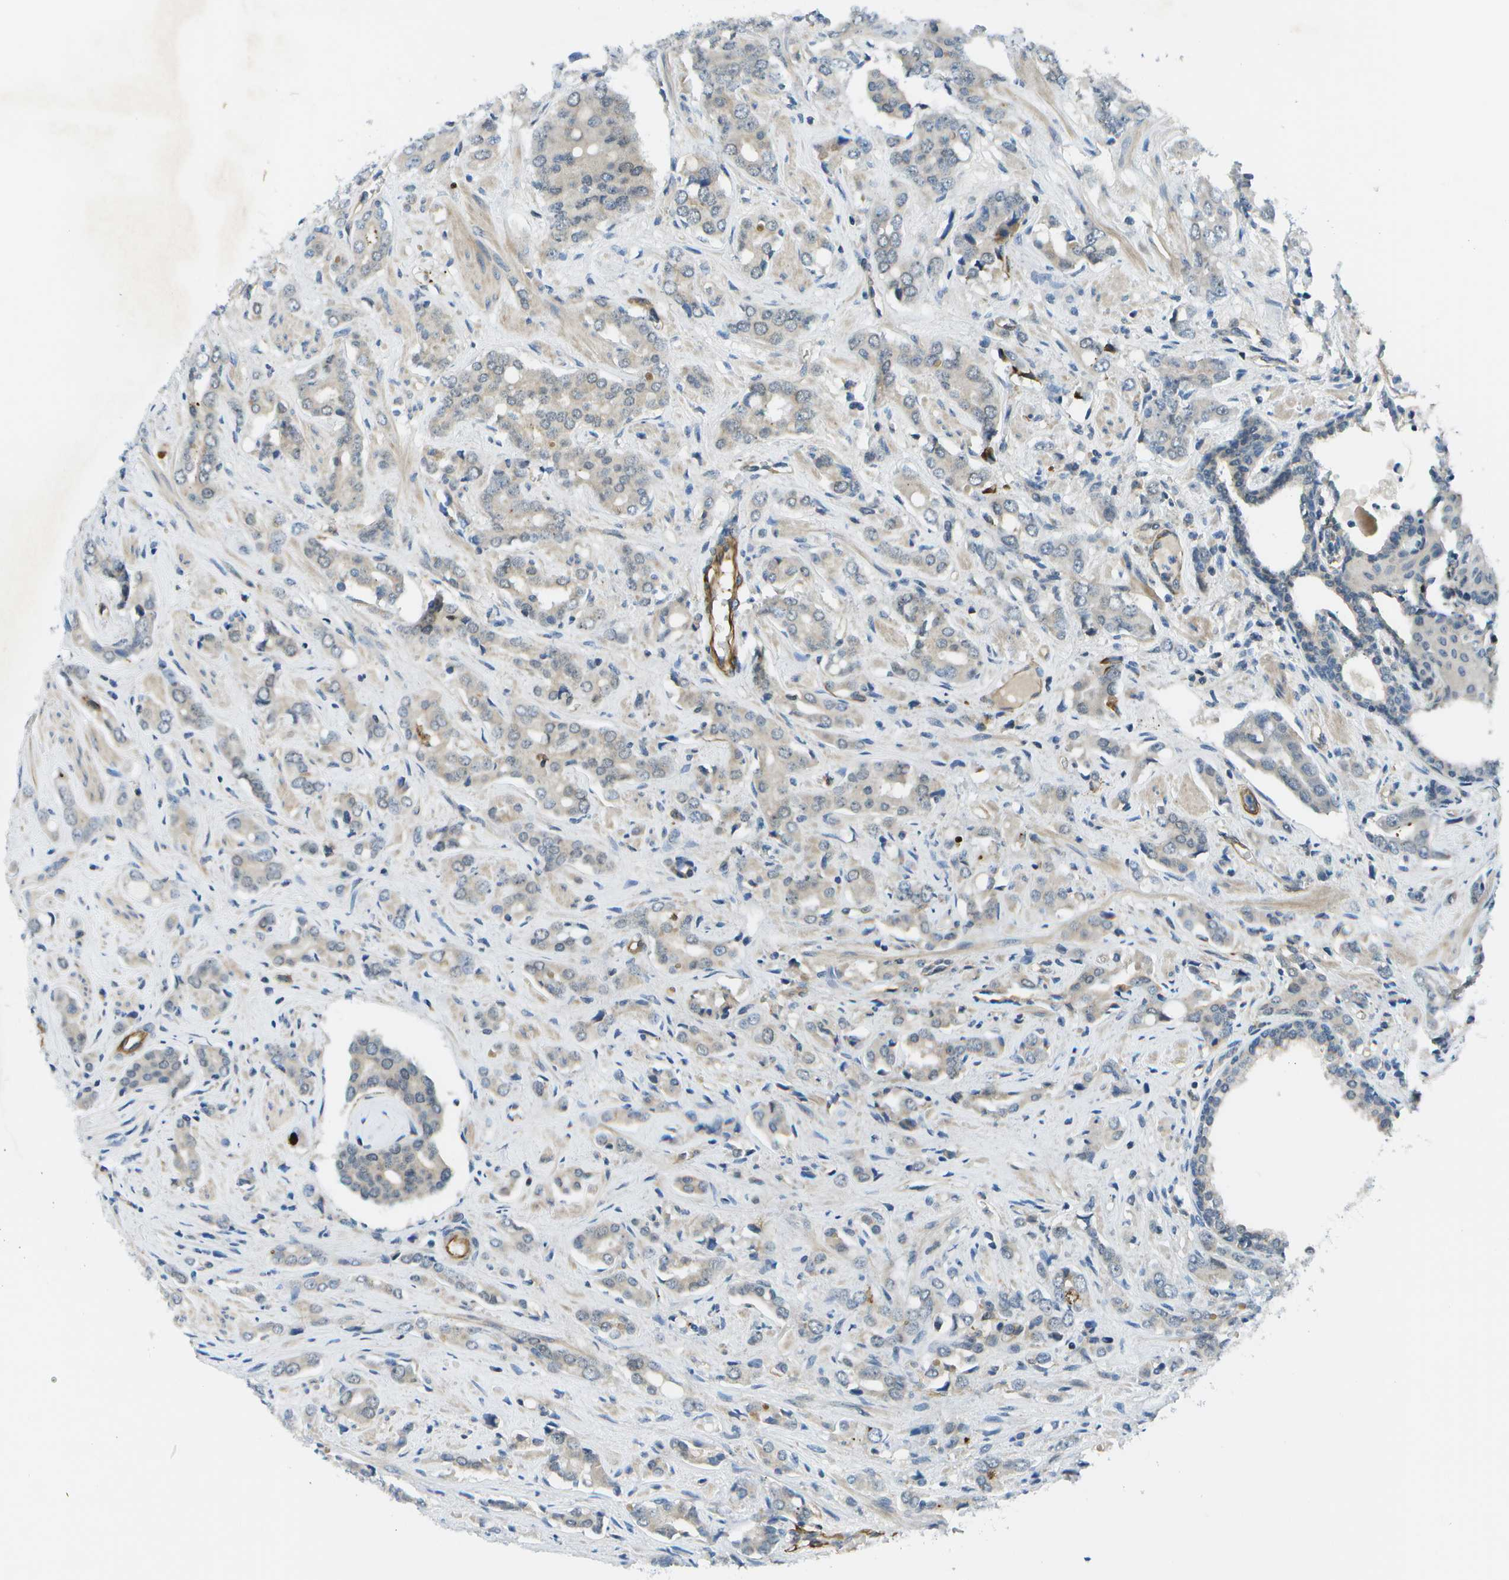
{"staining": {"intensity": "negative", "quantity": "none", "location": "none"}, "tissue": "prostate cancer", "cell_type": "Tumor cells", "image_type": "cancer", "snomed": [{"axis": "morphology", "description": "Adenocarcinoma, High grade"}, {"axis": "topography", "description": "Prostate"}], "caption": "IHC photomicrograph of human prostate cancer stained for a protein (brown), which exhibits no positivity in tumor cells.", "gene": "KIAA0040", "patient": {"sex": "male", "age": 52}}